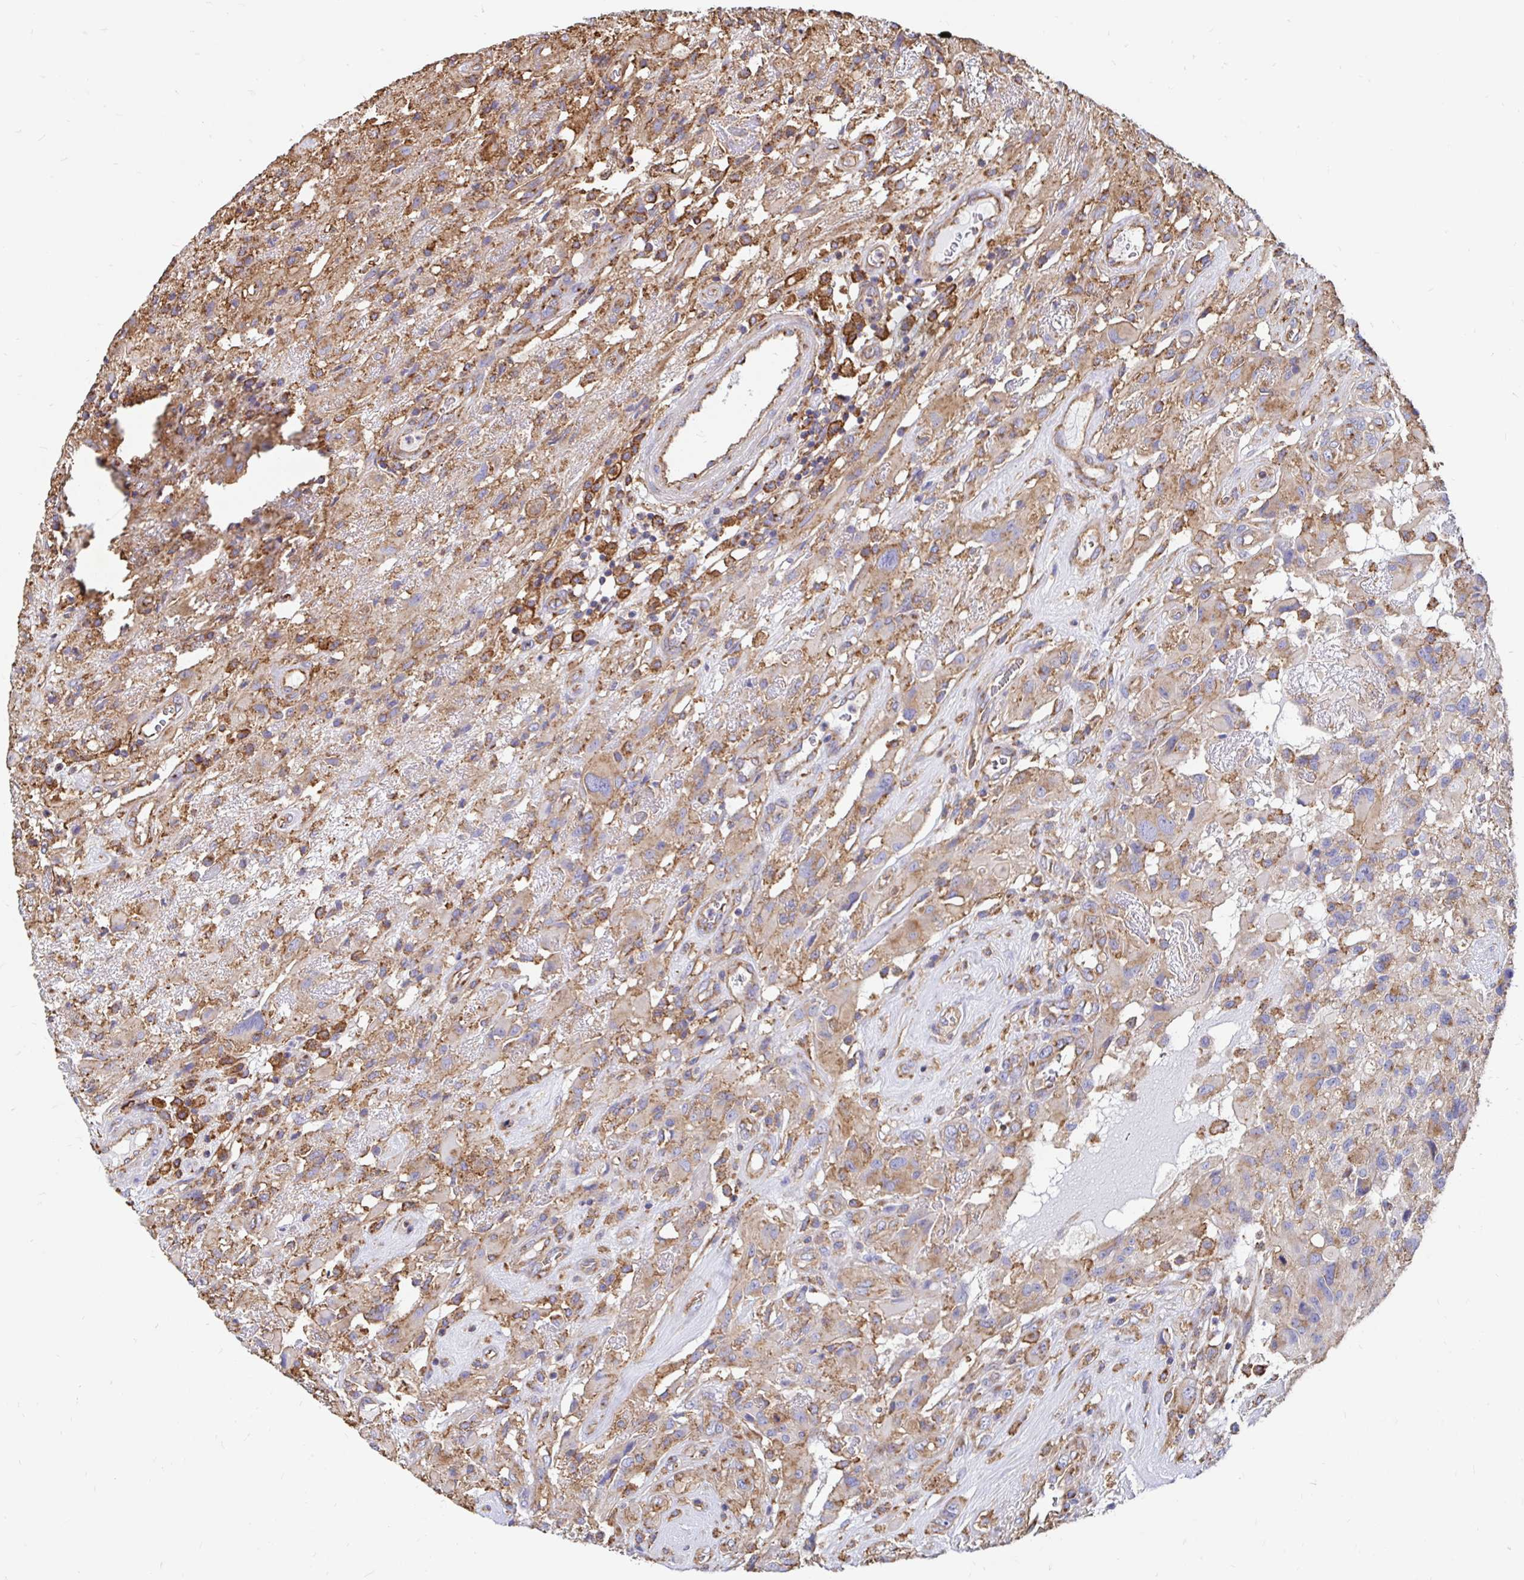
{"staining": {"intensity": "moderate", "quantity": ">75%", "location": "cytoplasmic/membranous"}, "tissue": "glioma", "cell_type": "Tumor cells", "image_type": "cancer", "snomed": [{"axis": "morphology", "description": "Glioma, malignant, High grade"}, {"axis": "topography", "description": "Brain"}], "caption": "The immunohistochemical stain labels moderate cytoplasmic/membranous expression in tumor cells of malignant glioma (high-grade) tissue. (Brightfield microscopy of DAB IHC at high magnification).", "gene": "CLTC", "patient": {"sex": "male", "age": 46}}